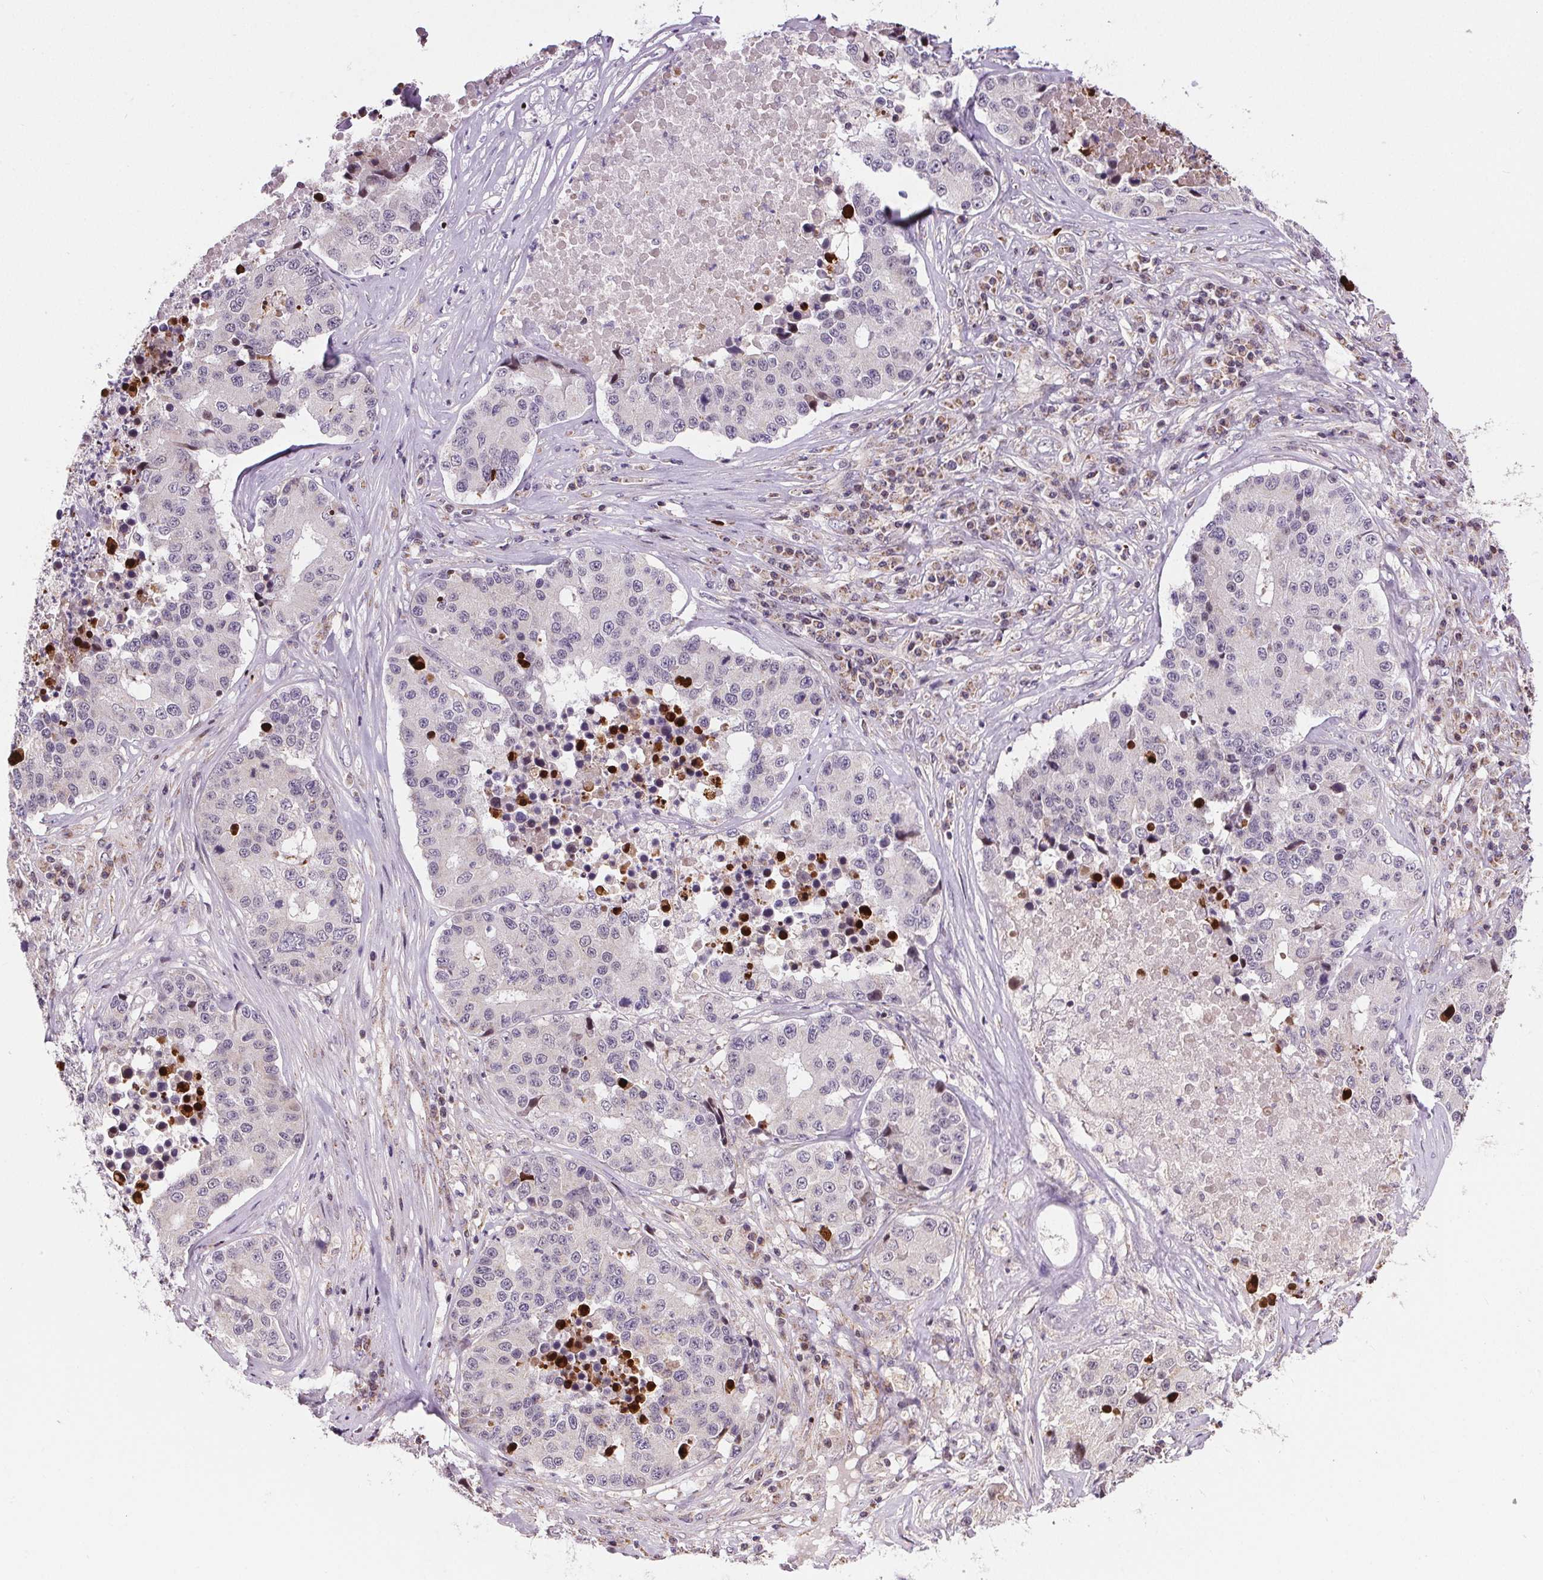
{"staining": {"intensity": "negative", "quantity": "none", "location": "none"}, "tissue": "stomach cancer", "cell_type": "Tumor cells", "image_type": "cancer", "snomed": [{"axis": "morphology", "description": "Adenocarcinoma, NOS"}, {"axis": "topography", "description": "Stomach"}], "caption": "A high-resolution micrograph shows immunohistochemistry (IHC) staining of adenocarcinoma (stomach), which demonstrates no significant positivity in tumor cells.", "gene": "SUCLA2", "patient": {"sex": "male", "age": 71}}